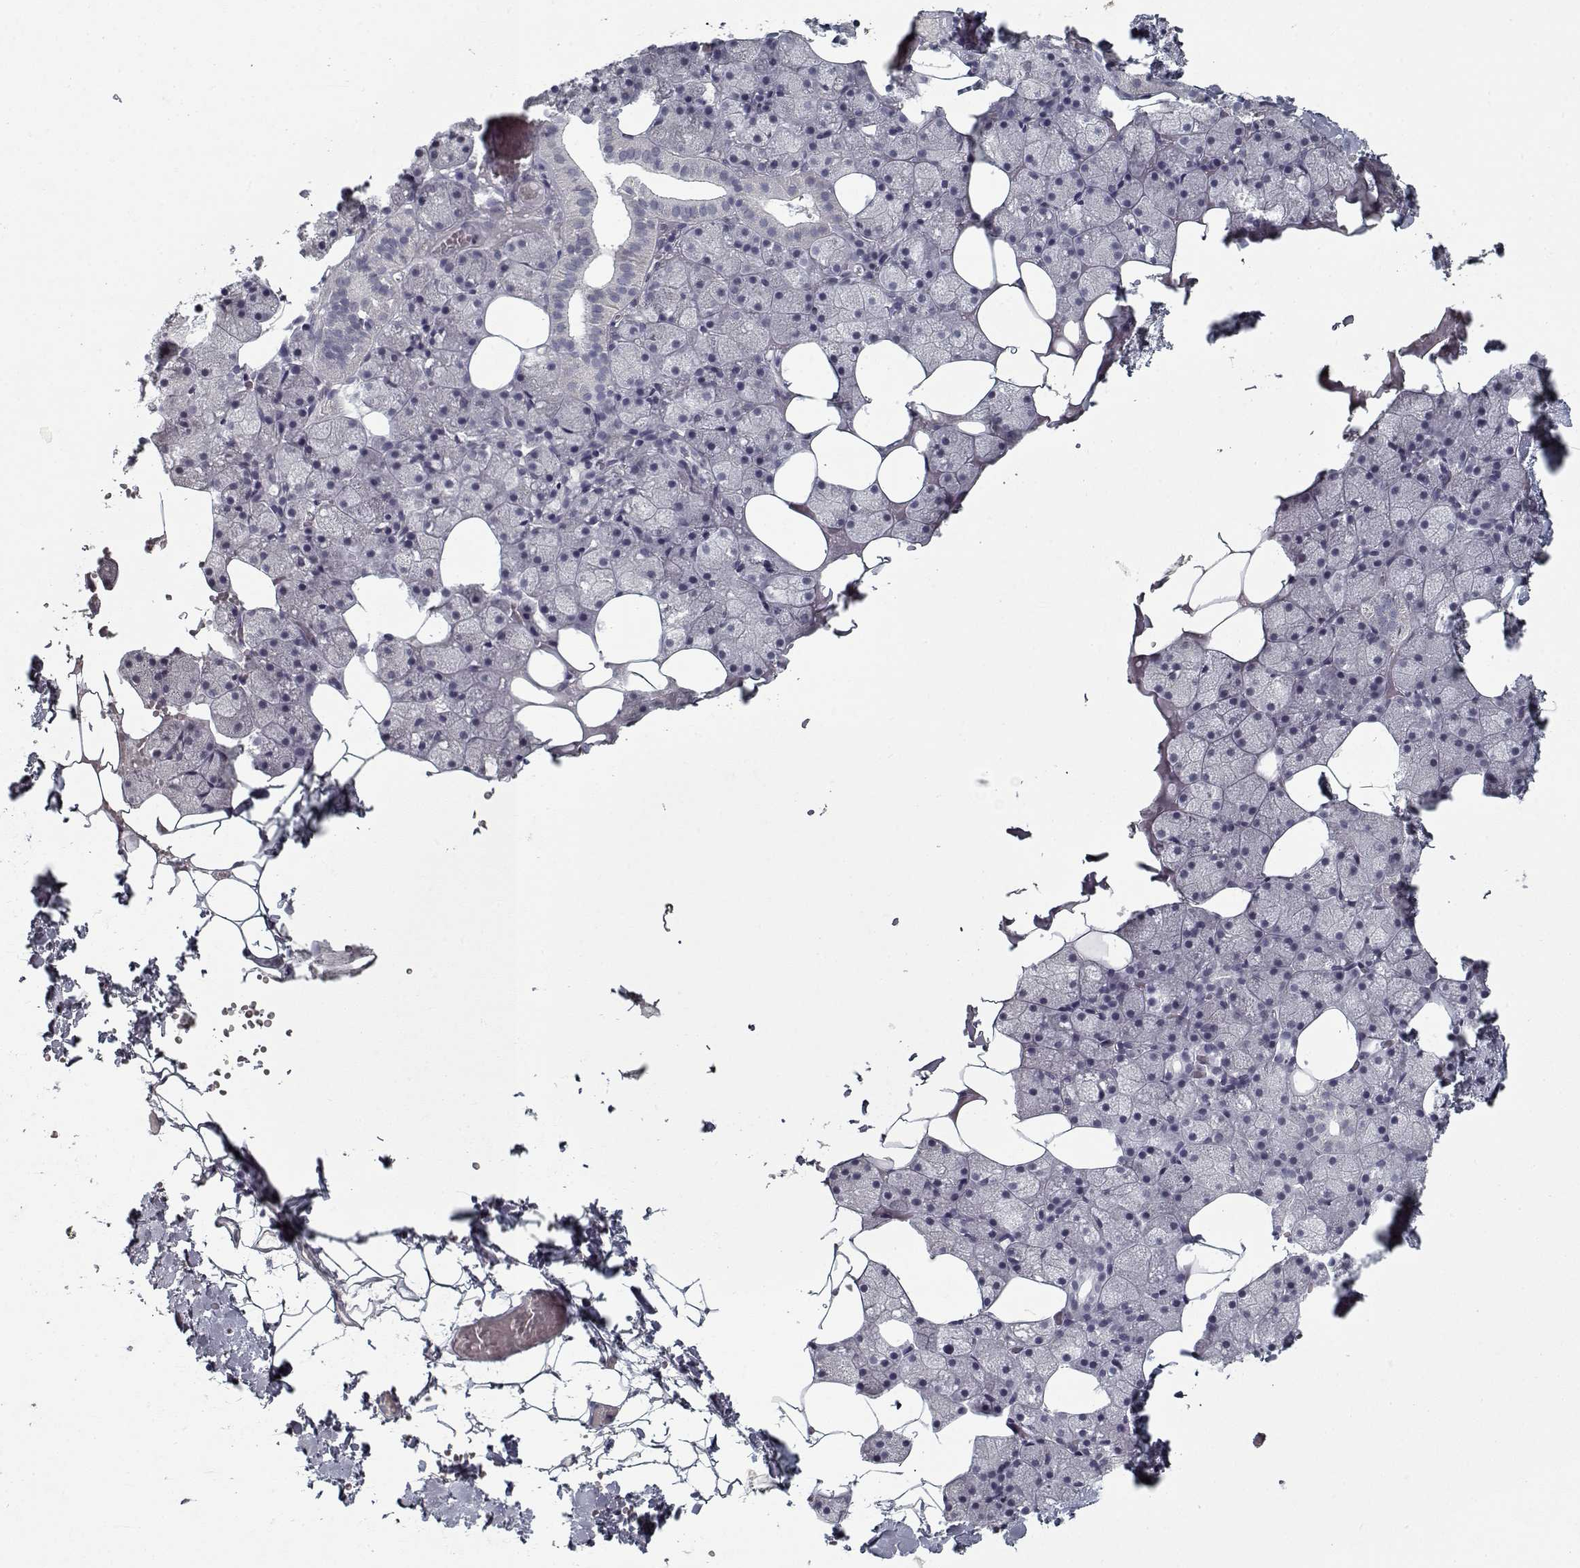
{"staining": {"intensity": "negative", "quantity": "none", "location": "none"}, "tissue": "salivary gland", "cell_type": "Glandular cells", "image_type": "normal", "snomed": [{"axis": "morphology", "description": "Normal tissue, NOS"}, {"axis": "topography", "description": "Salivary gland"}], "caption": "Histopathology image shows no significant protein expression in glandular cells of normal salivary gland. (Immunohistochemistry (ihc), brightfield microscopy, high magnification).", "gene": "GAD2", "patient": {"sex": "male", "age": 38}}